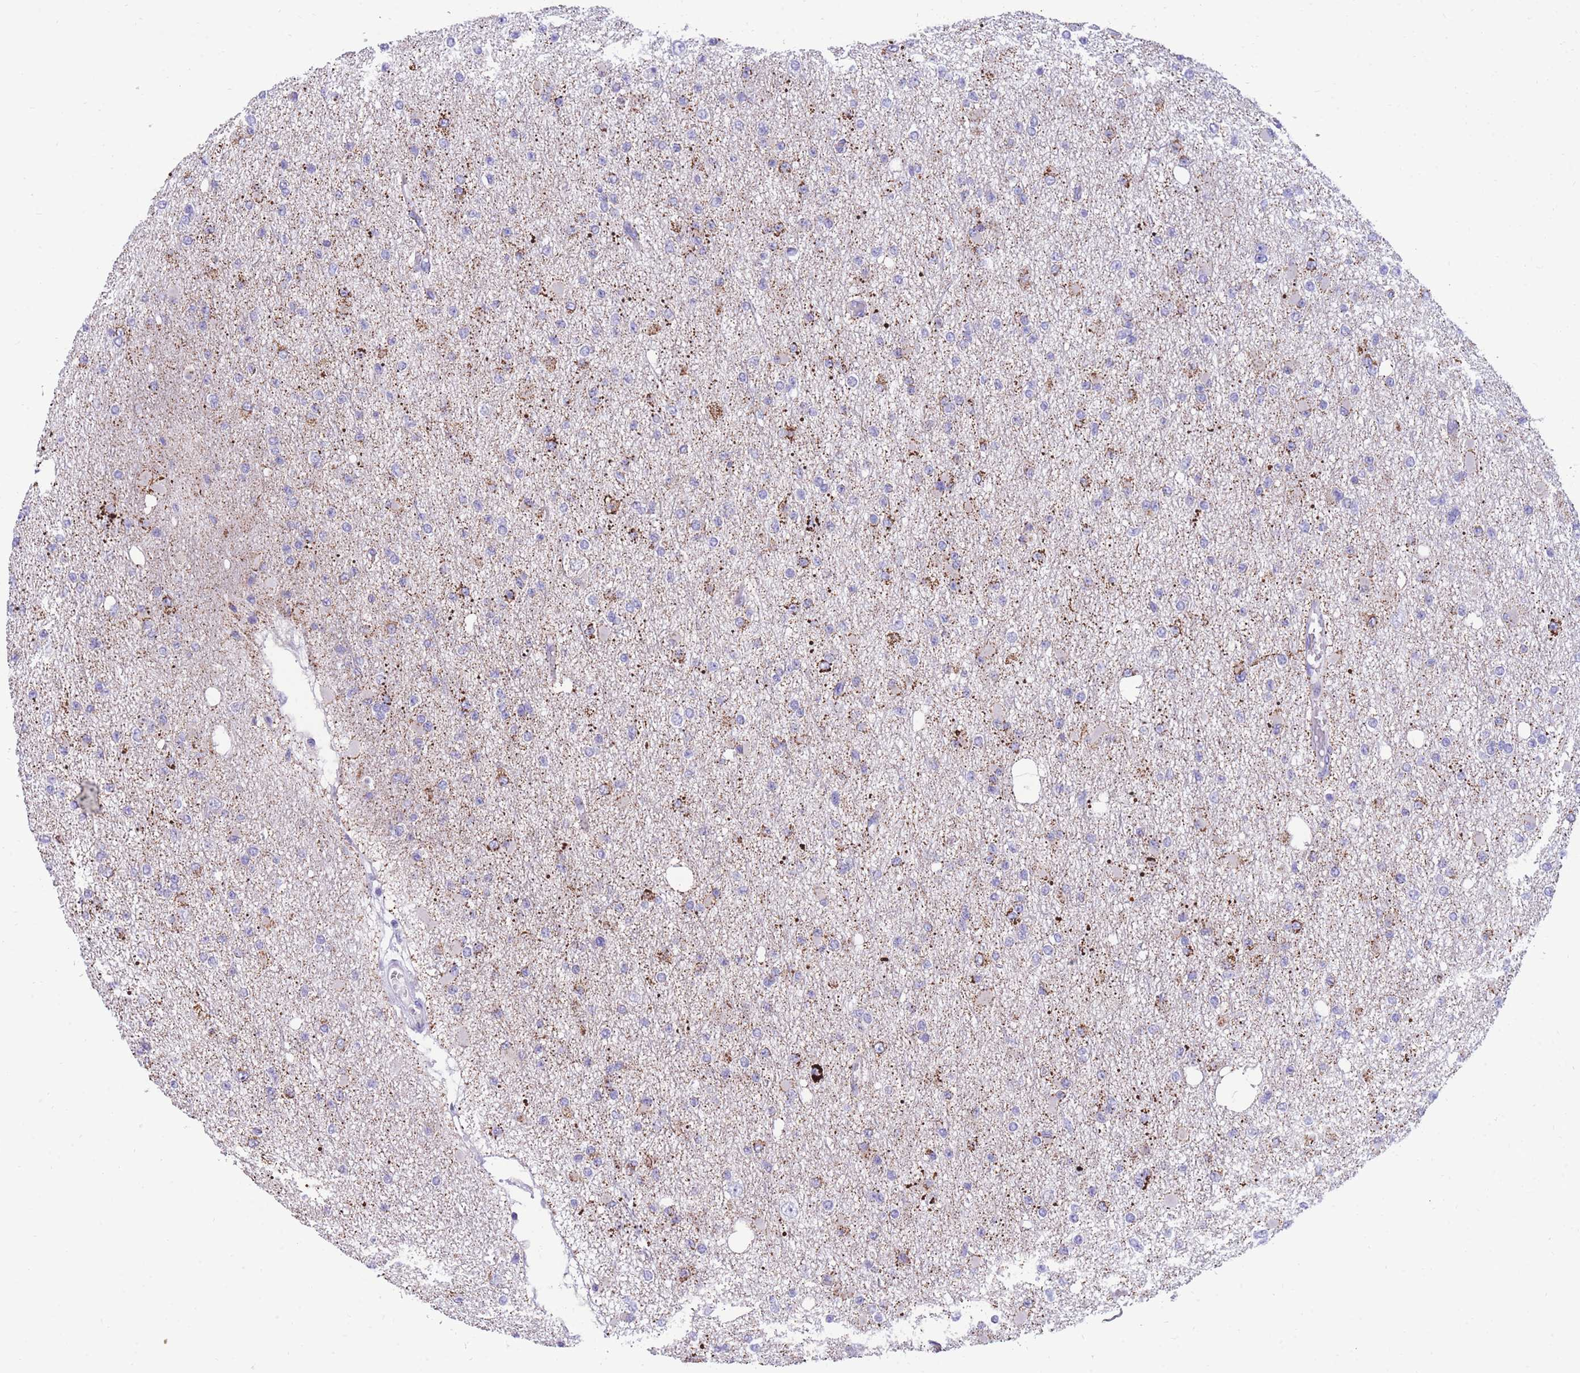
{"staining": {"intensity": "weak", "quantity": "<25%", "location": "cytoplasmic/membranous"}, "tissue": "glioma", "cell_type": "Tumor cells", "image_type": "cancer", "snomed": [{"axis": "morphology", "description": "Glioma, malignant, Low grade"}, {"axis": "topography", "description": "Brain"}], "caption": "The IHC photomicrograph has no significant staining in tumor cells of low-grade glioma (malignant) tissue.", "gene": "INTS2", "patient": {"sex": "female", "age": 22}}